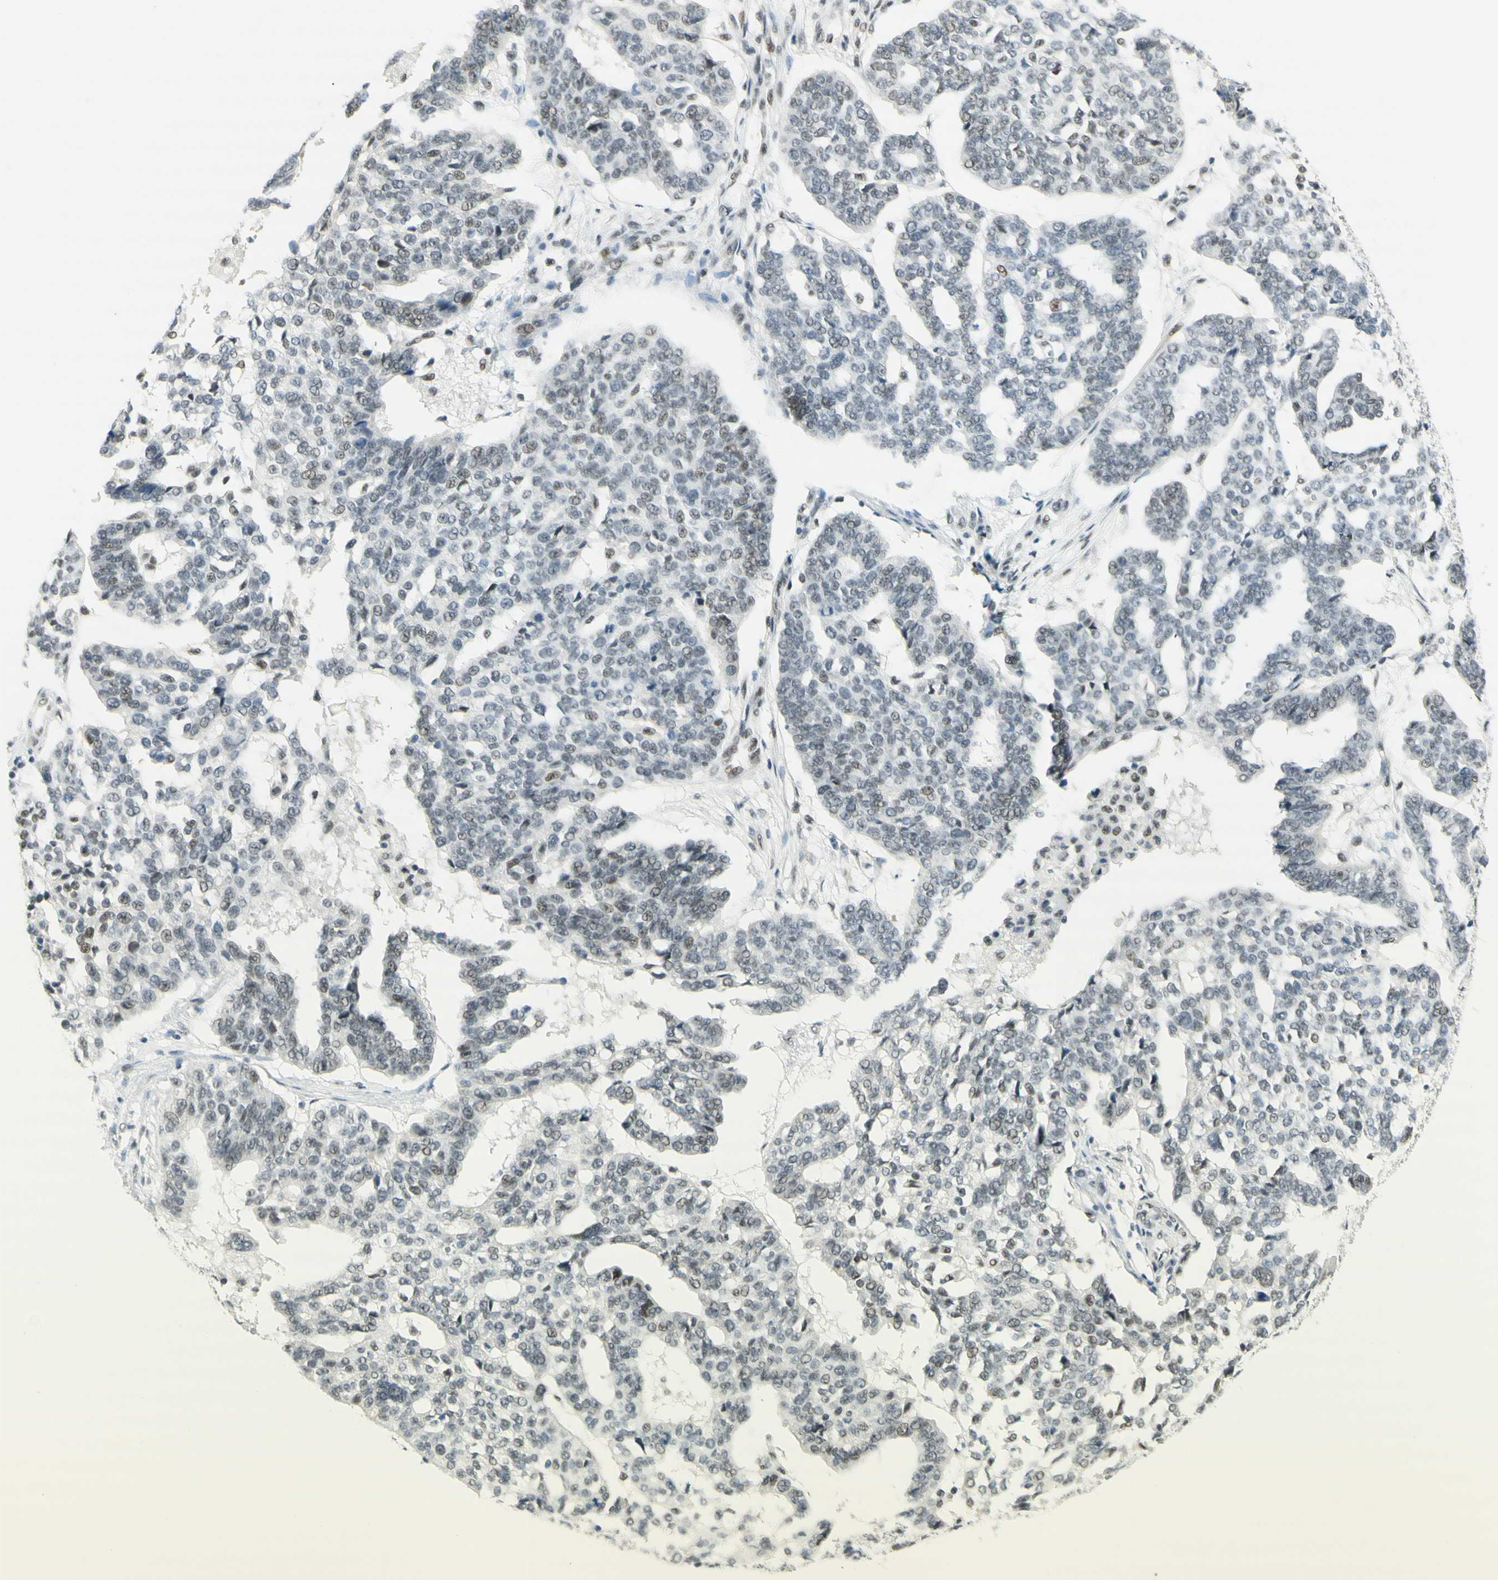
{"staining": {"intensity": "weak", "quantity": "25%-75%", "location": "nuclear"}, "tissue": "ovarian cancer", "cell_type": "Tumor cells", "image_type": "cancer", "snomed": [{"axis": "morphology", "description": "Cystadenocarcinoma, serous, NOS"}, {"axis": "topography", "description": "Ovary"}], "caption": "Weak nuclear positivity is identified in approximately 25%-75% of tumor cells in ovarian cancer (serous cystadenocarcinoma).", "gene": "PMS2", "patient": {"sex": "female", "age": 59}}